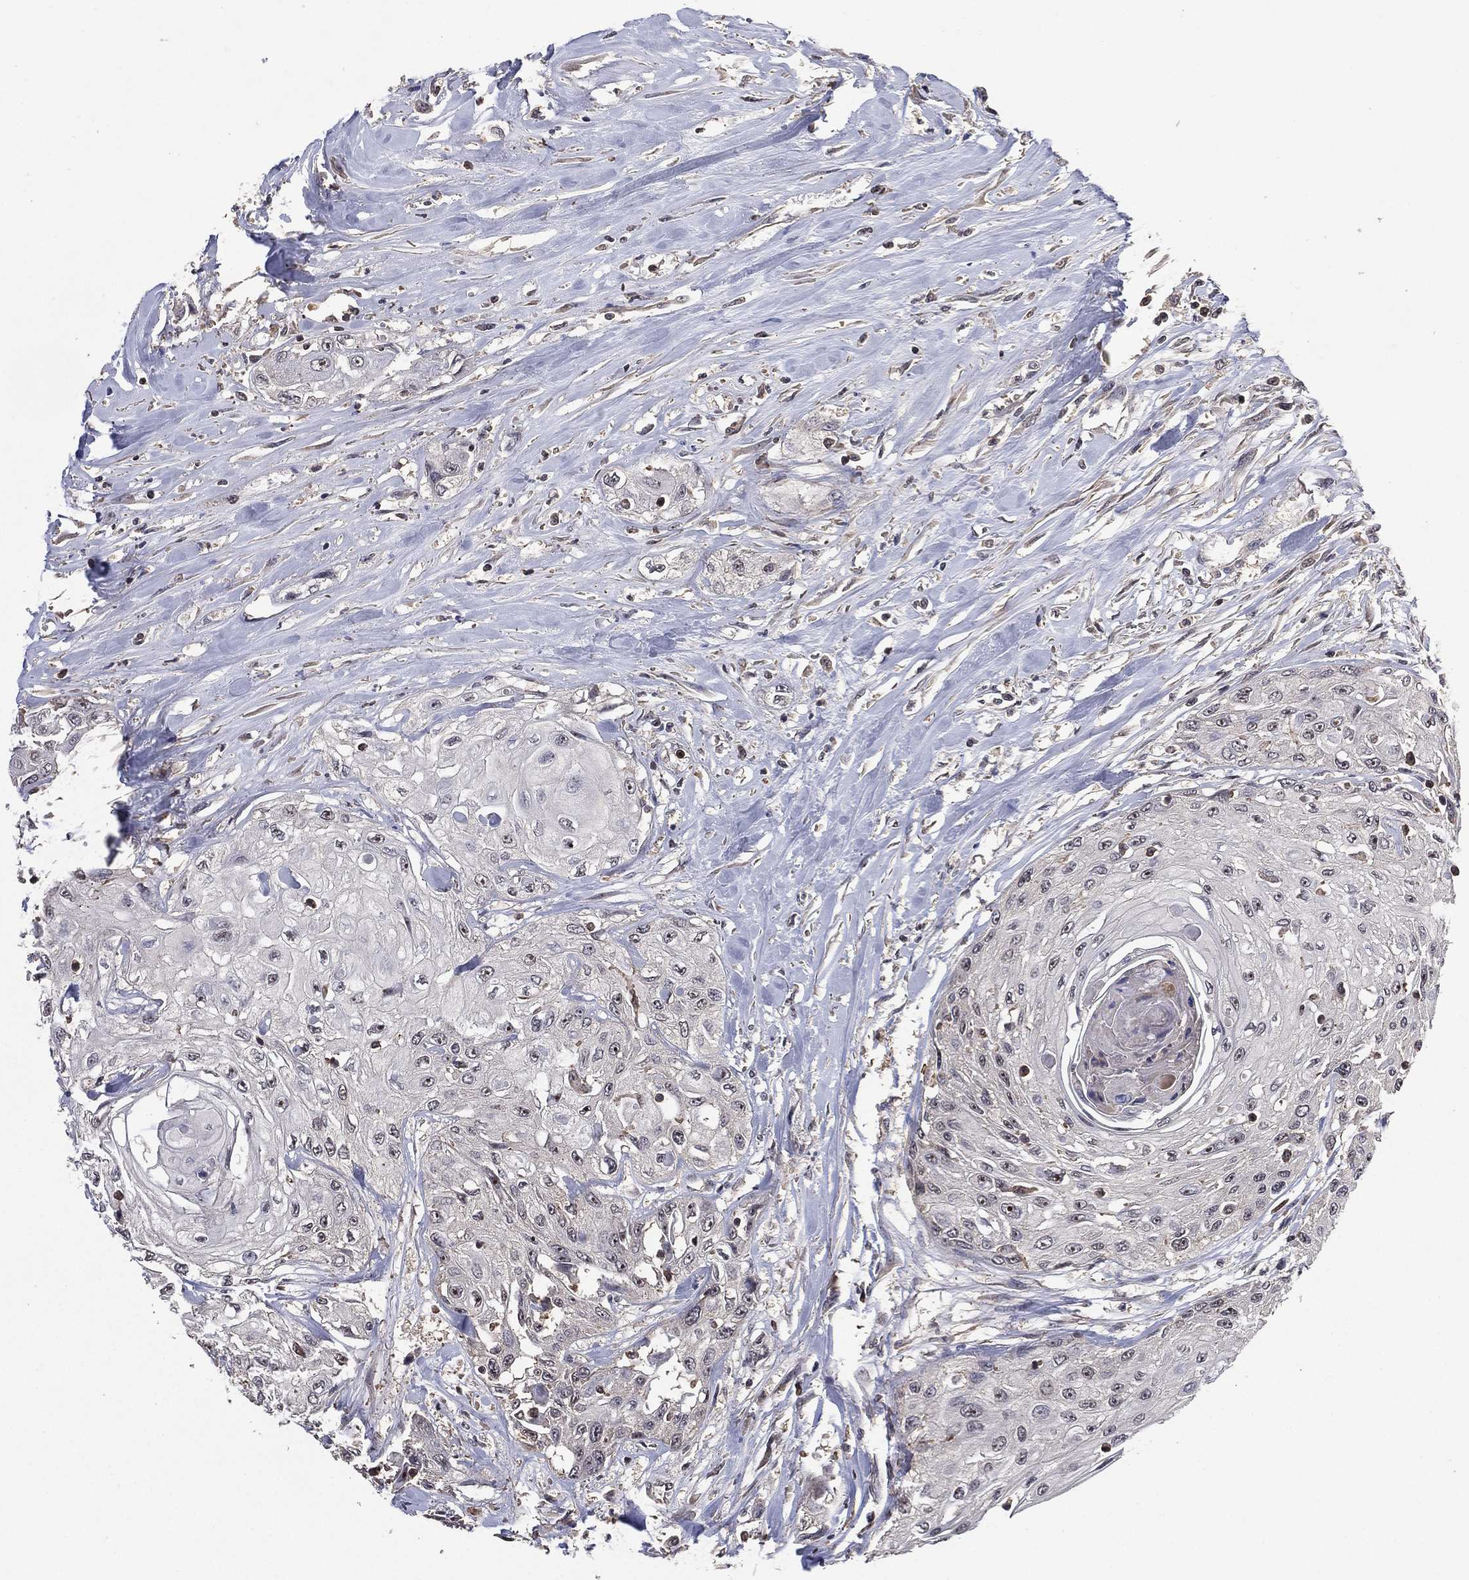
{"staining": {"intensity": "negative", "quantity": "none", "location": "none"}, "tissue": "head and neck cancer", "cell_type": "Tumor cells", "image_type": "cancer", "snomed": [{"axis": "morphology", "description": "Normal tissue, NOS"}, {"axis": "morphology", "description": "Squamous cell carcinoma, NOS"}, {"axis": "topography", "description": "Oral tissue"}, {"axis": "topography", "description": "Peripheral nerve tissue"}, {"axis": "topography", "description": "Head-Neck"}], "caption": "Head and neck squamous cell carcinoma was stained to show a protein in brown. There is no significant expression in tumor cells.", "gene": "NELFCD", "patient": {"sex": "female", "age": 59}}